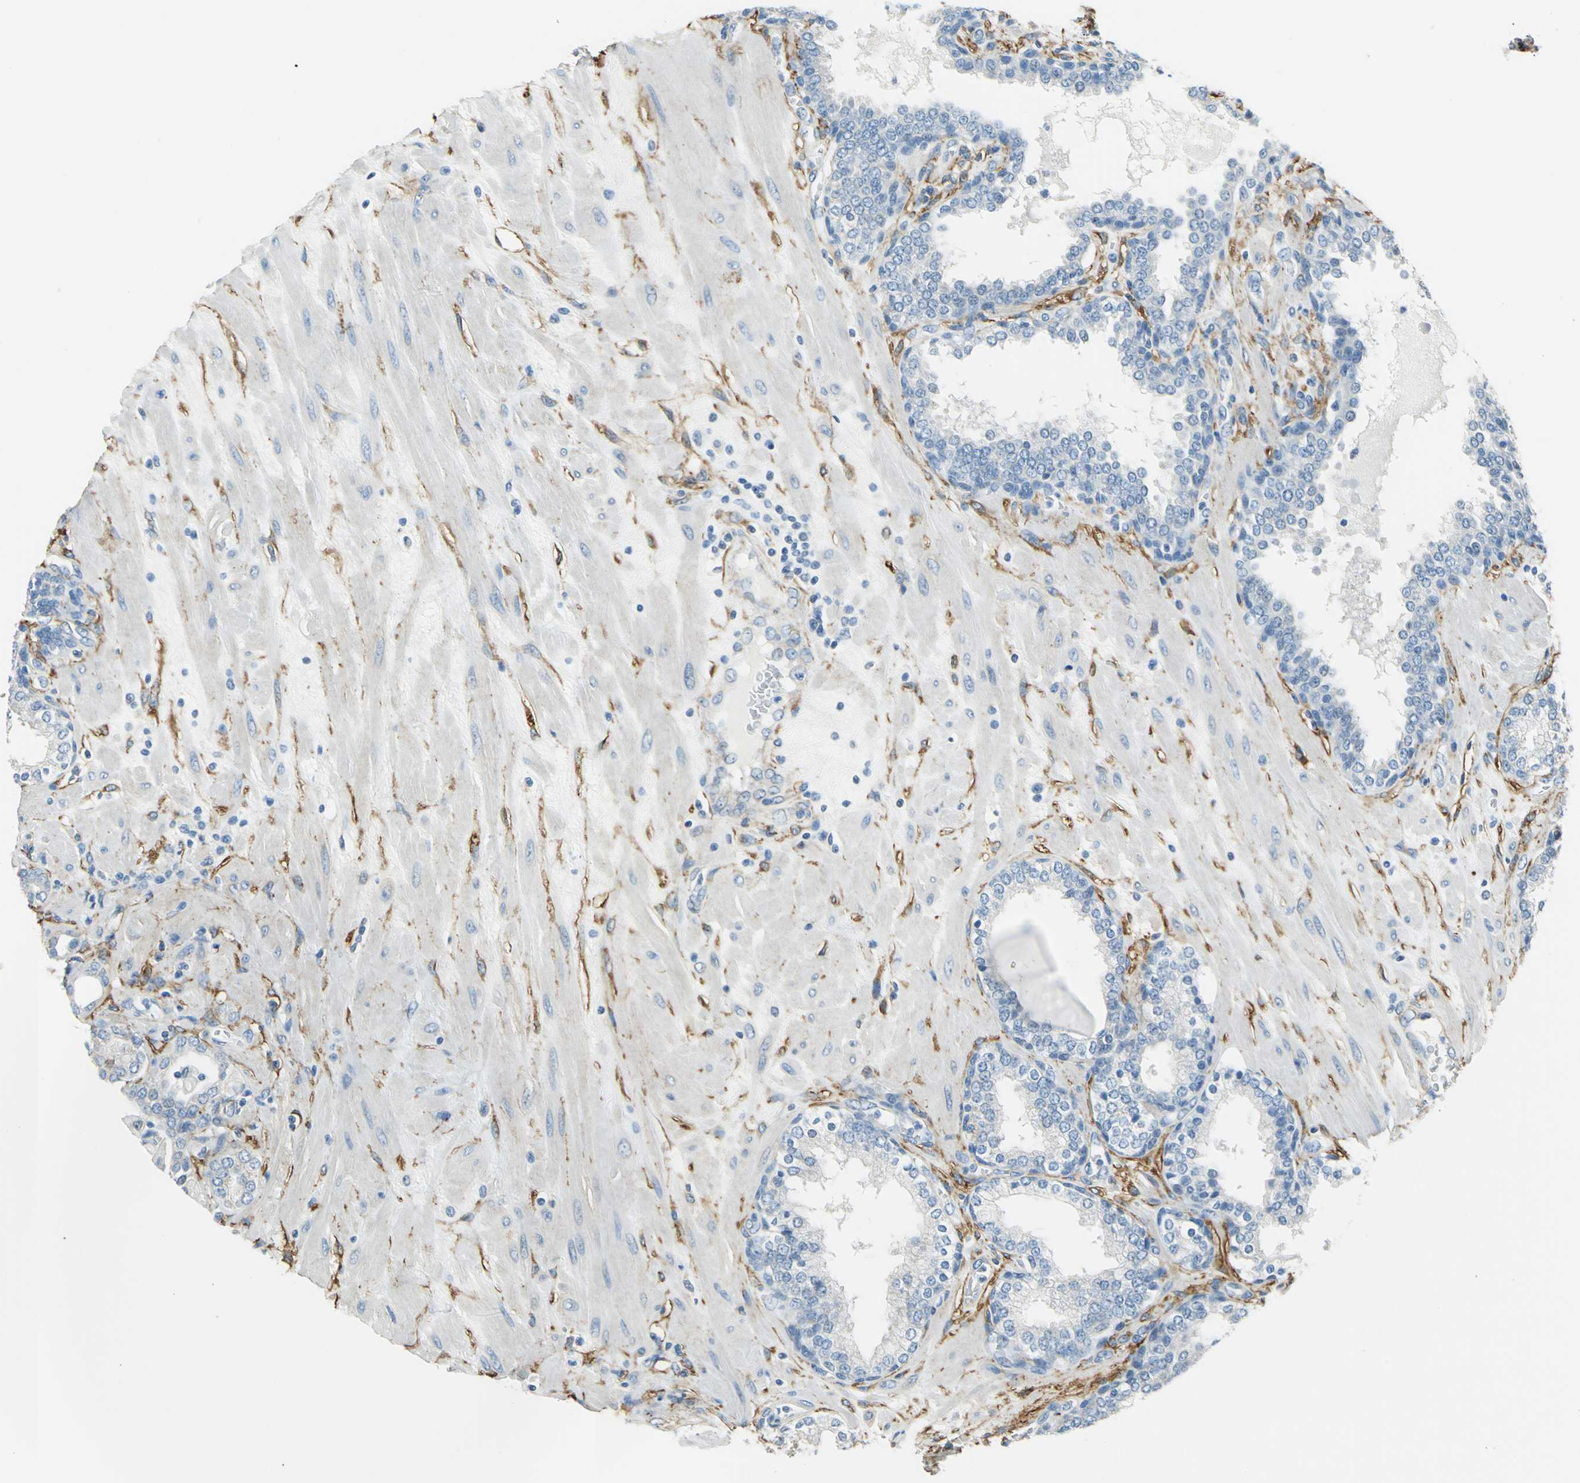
{"staining": {"intensity": "moderate", "quantity": ">75%", "location": "cytoplasmic/membranous"}, "tissue": "prostate", "cell_type": "Glandular cells", "image_type": "normal", "snomed": [{"axis": "morphology", "description": "Normal tissue, NOS"}, {"axis": "topography", "description": "Prostate"}], "caption": "High-magnification brightfield microscopy of unremarkable prostate stained with DAB (3,3'-diaminobenzidine) (brown) and counterstained with hematoxylin (blue). glandular cells exhibit moderate cytoplasmic/membranous staining is seen in about>75% of cells. (Brightfield microscopy of DAB IHC at high magnification).", "gene": "AKAP12", "patient": {"sex": "male", "age": 51}}